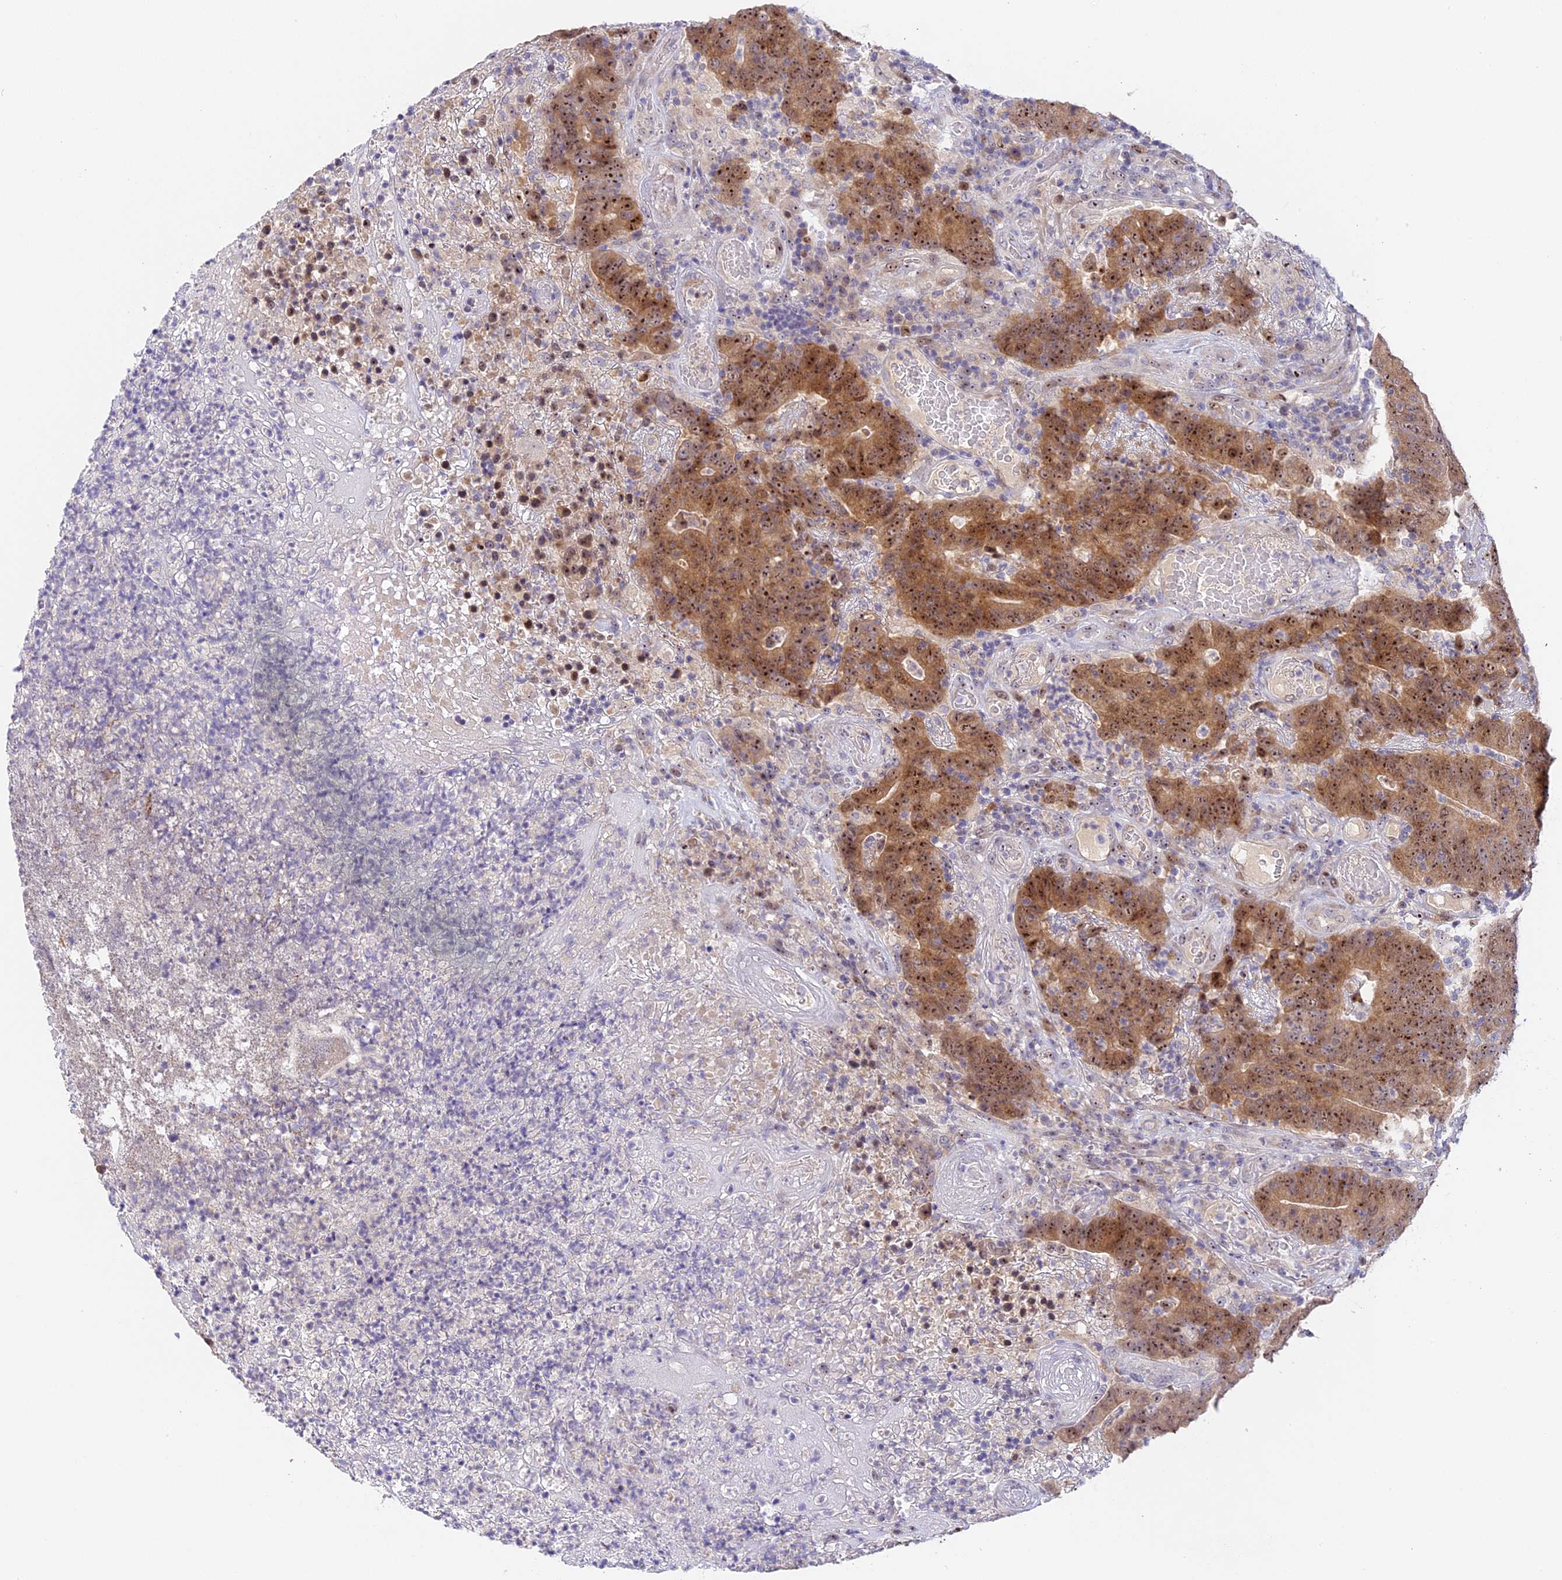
{"staining": {"intensity": "moderate", "quantity": ">75%", "location": "cytoplasmic/membranous,nuclear"}, "tissue": "colorectal cancer", "cell_type": "Tumor cells", "image_type": "cancer", "snomed": [{"axis": "morphology", "description": "Normal tissue, NOS"}, {"axis": "morphology", "description": "Adenocarcinoma, NOS"}, {"axis": "topography", "description": "Colon"}], "caption": "Immunohistochemistry (DAB) staining of human adenocarcinoma (colorectal) exhibits moderate cytoplasmic/membranous and nuclear protein expression in approximately >75% of tumor cells.", "gene": "RAD51", "patient": {"sex": "female", "age": 75}}